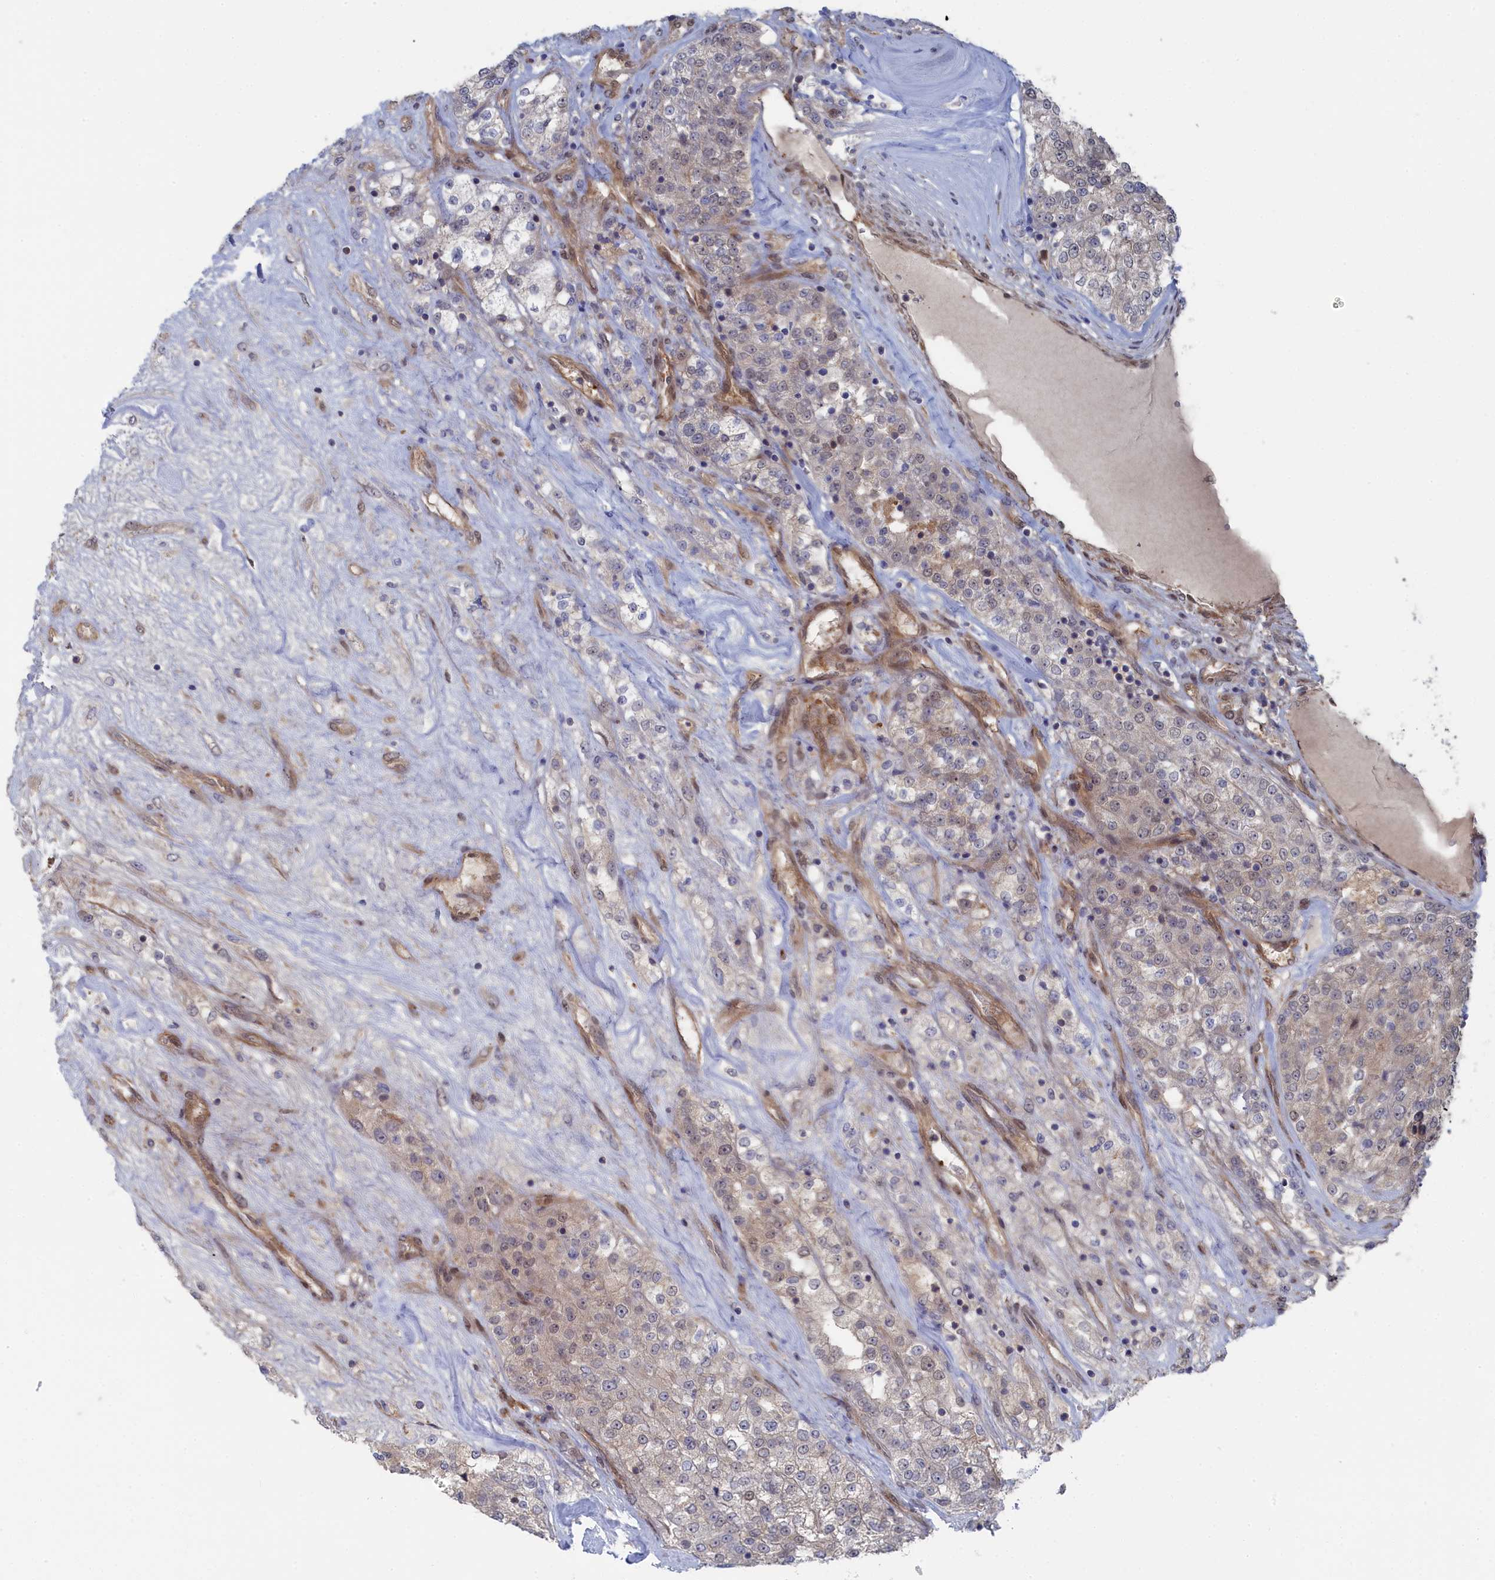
{"staining": {"intensity": "weak", "quantity": "25%-75%", "location": "cytoplasmic/membranous"}, "tissue": "renal cancer", "cell_type": "Tumor cells", "image_type": "cancer", "snomed": [{"axis": "morphology", "description": "Adenocarcinoma, NOS"}, {"axis": "topography", "description": "Kidney"}], "caption": "Immunohistochemical staining of human renal adenocarcinoma demonstrates low levels of weak cytoplasmic/membranous protein expression in about 25%-75% of tumor cells.", "gene": "IRGQ", "patient": {"sex": "female", "age": 63}}